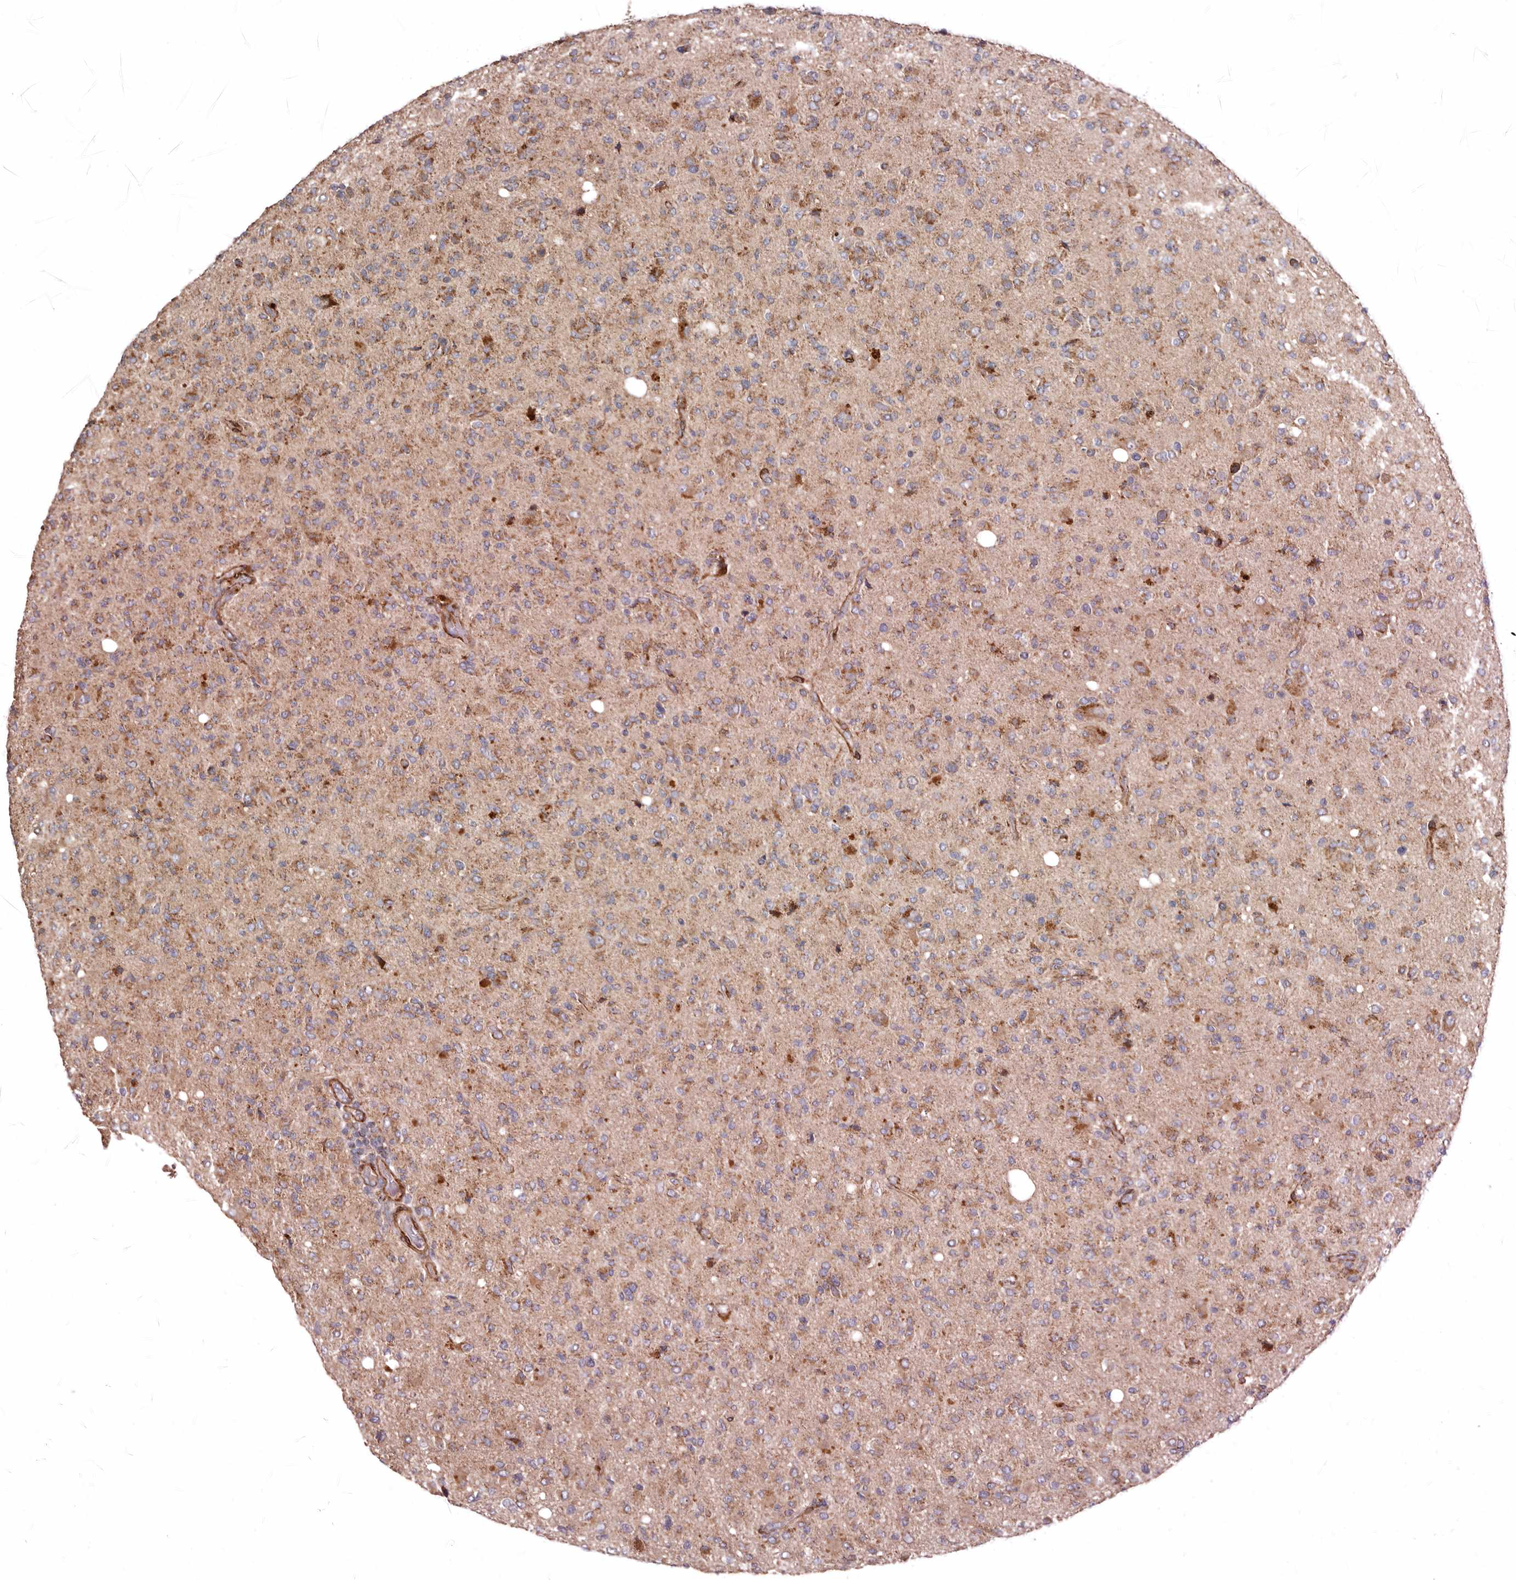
{"staining": {"intensity": "moderate", "quantity": ">75%", "location": "cytoplasmic/membranous"}, "tissue": "glioma", "cell_type": "Tumor cells", "image_type": "cancer", "snomed": [{"axis": "morphology", "description": "Glioma, malignant, High grade"}, {"axis": "topography", "description": "Brain"}], "caption": "Brown immunohistochemical staining in human glioma shows moderate cytoplasmic/membranous expression in about >75% of tumor cells.", "gene": "PROKR1", "patient": {"sex": "female", "age": 57}}